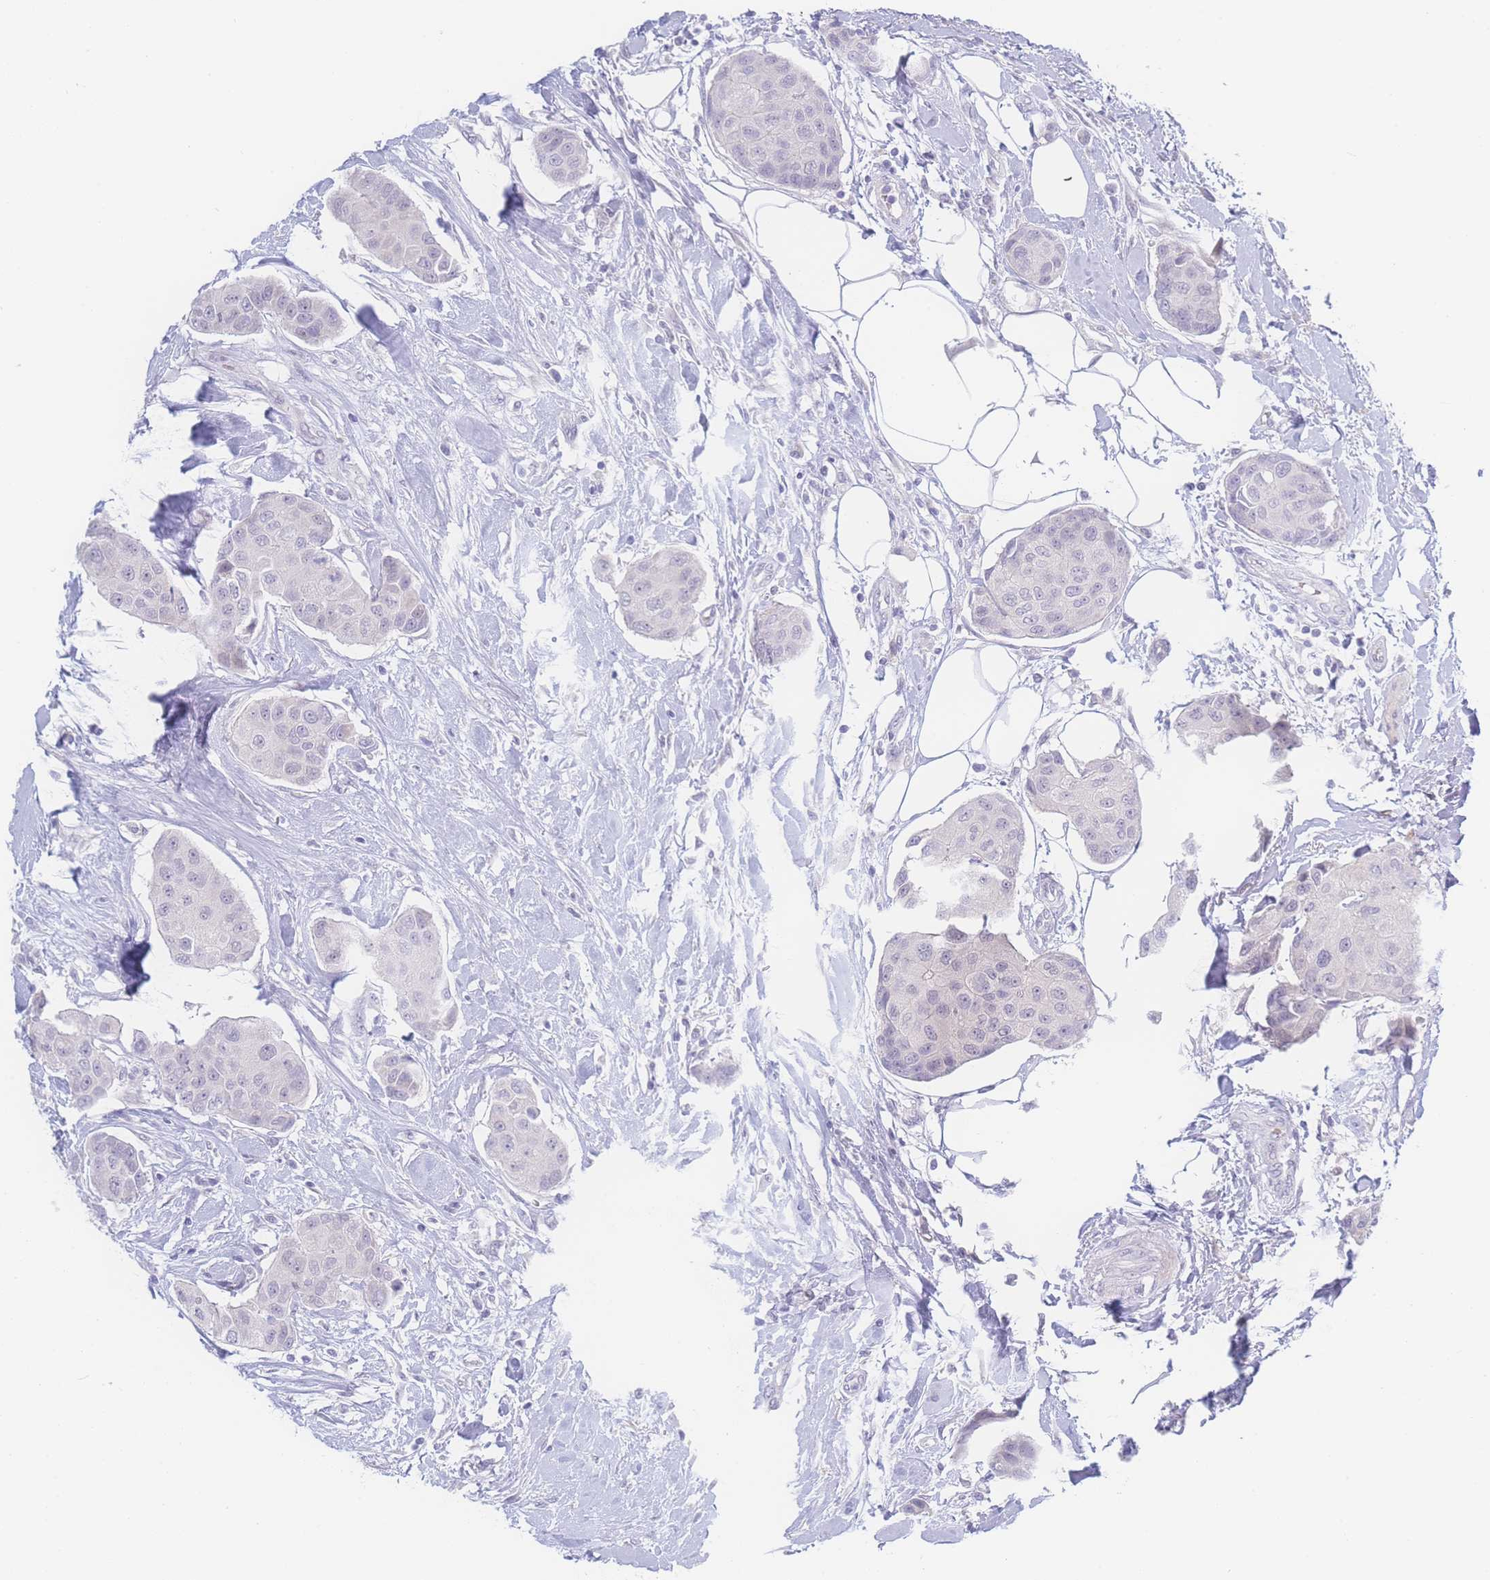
{"staining": {"intensity": "negative", "quantity": "none", "location": "none"}, "tissue": "breast cancer", "cell_type": "Tumor cells", "image_type": "cancer", "snomed": [{"axis": "morphology", "description": "Duct carcinoma"}, {"axis": "topography", "description": "Breast"}, {"axis": "topography", "description": "Lymph node"}], "caption": "There is no significant staining in tumor cells of breast cancer (infiltrating ductal carcinoma).", "gene": "PRSS22", "patient": {"sex": "female", "age": 80}}